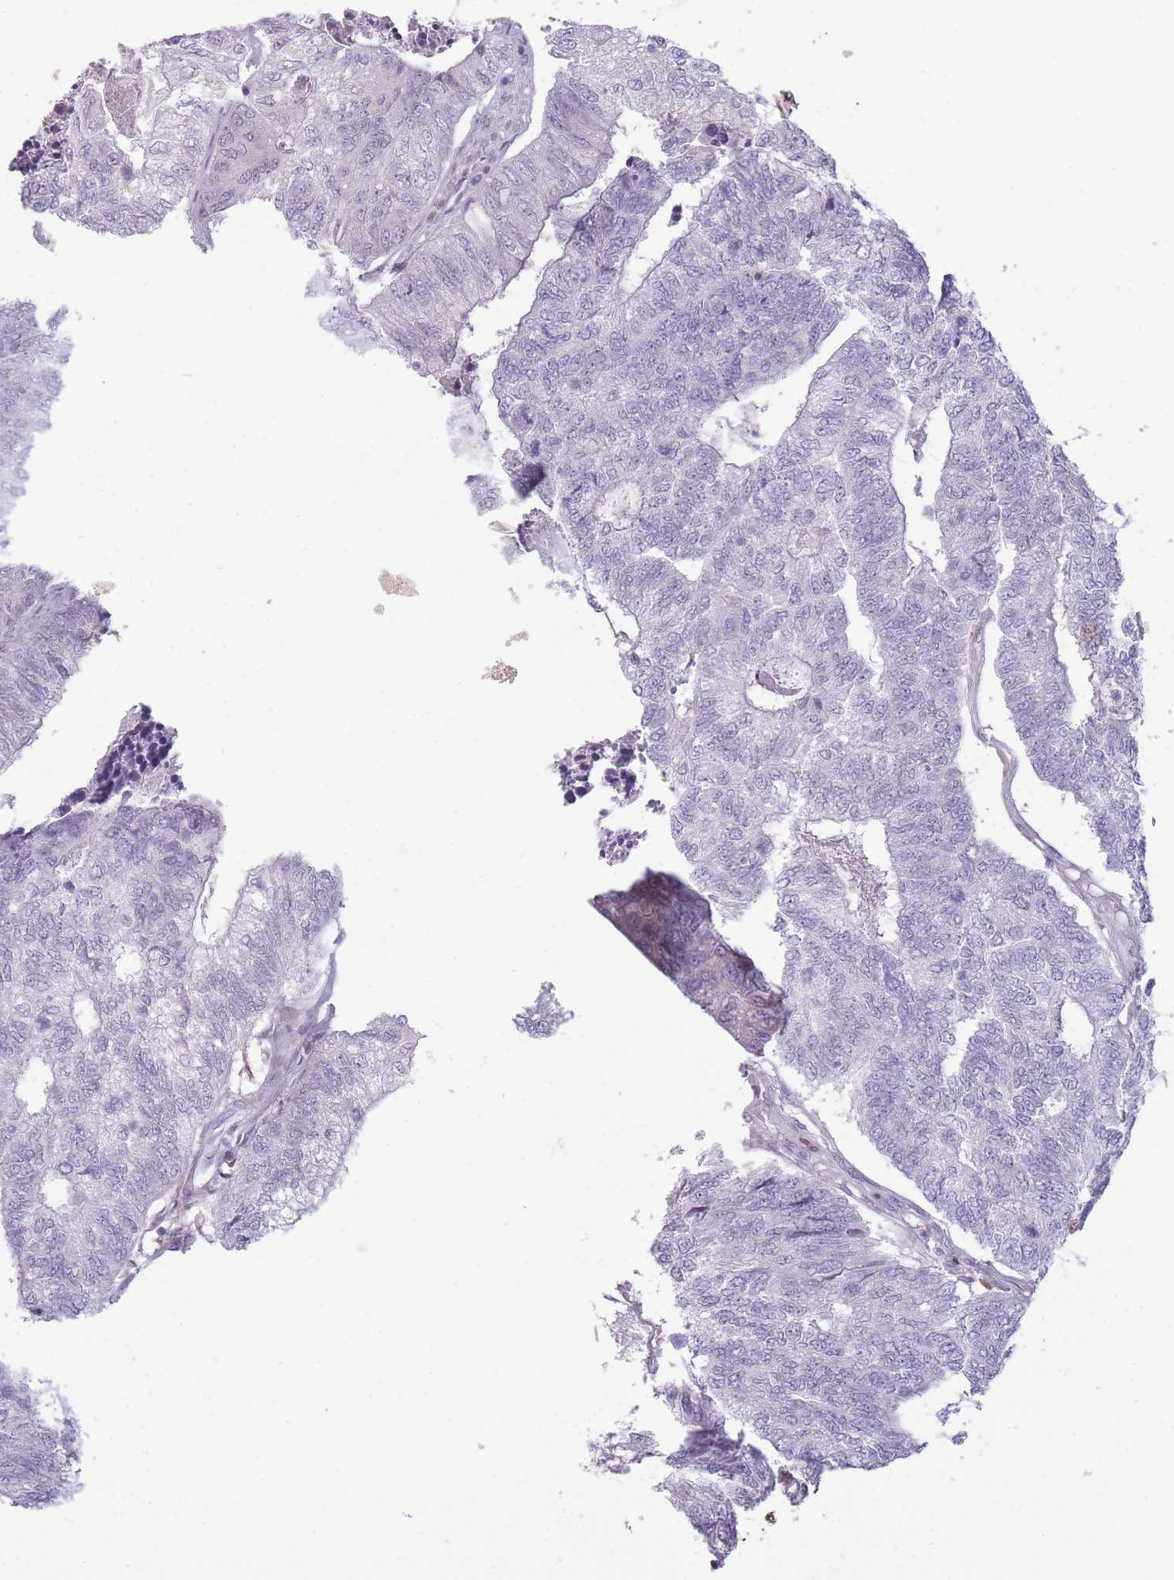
{"staining": {"intensity": "negative", "quantity": "none", "location": "none"}, "tissue": "colorectal cancer", "cell_type": "Tumor cells", "image_type": "cancer", "snomed": [{"axis": "morphology", "description": "Adenocarcinoma, NOS"}, {"axis": "topography", "description": "Colon"}], "caption": "This is a image of immunohistochemistry staining of colorectal cancer (adenocarcinoma), which shows no positivity in tumor cells.", "gene": "LGALS9", "patient": {"sex": "female", "age": 67}}